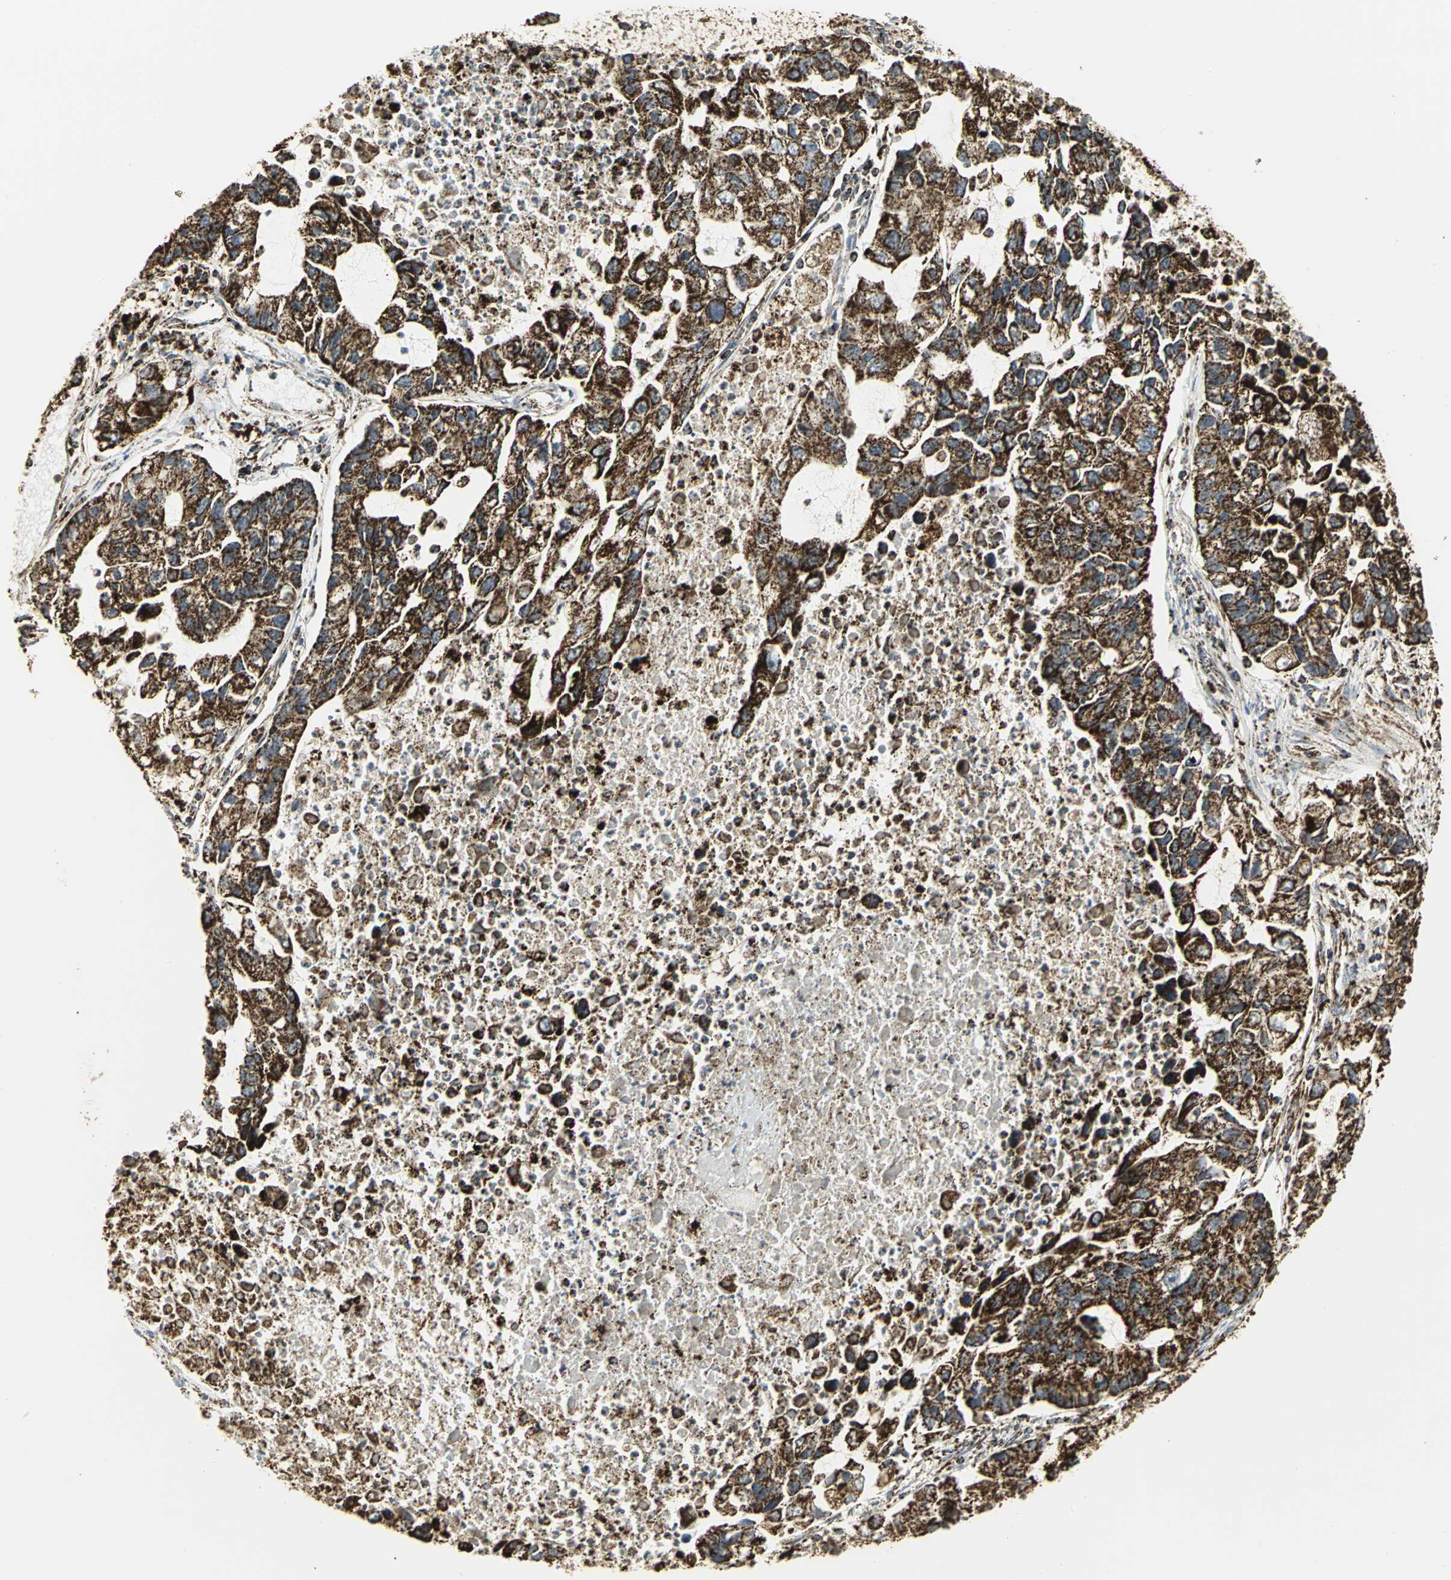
{"staining": {"intensity": "strong", "quantity": ">75%", "location": "cytoplasmic/membranous"}, "tissue": "lung cancer", "cell_type": "Tumor cells", "image_type": "cancer", "snomed": [{"axis": "morphology", "description": "Adenocarcinoma, NOS"}, {"axis": "topography", "description": "Lung"}], "caption": "The micrograph exhibits a brown stain indicating the presence of a protein in the cytoplasmic/membranous of tumor cells in lung adenocarcinoma. (brown staining indicates protein expression, while blue staining denotes nuclei).", "gene": "VDAC1", "patient": {"sex": "female", "age": 51}}